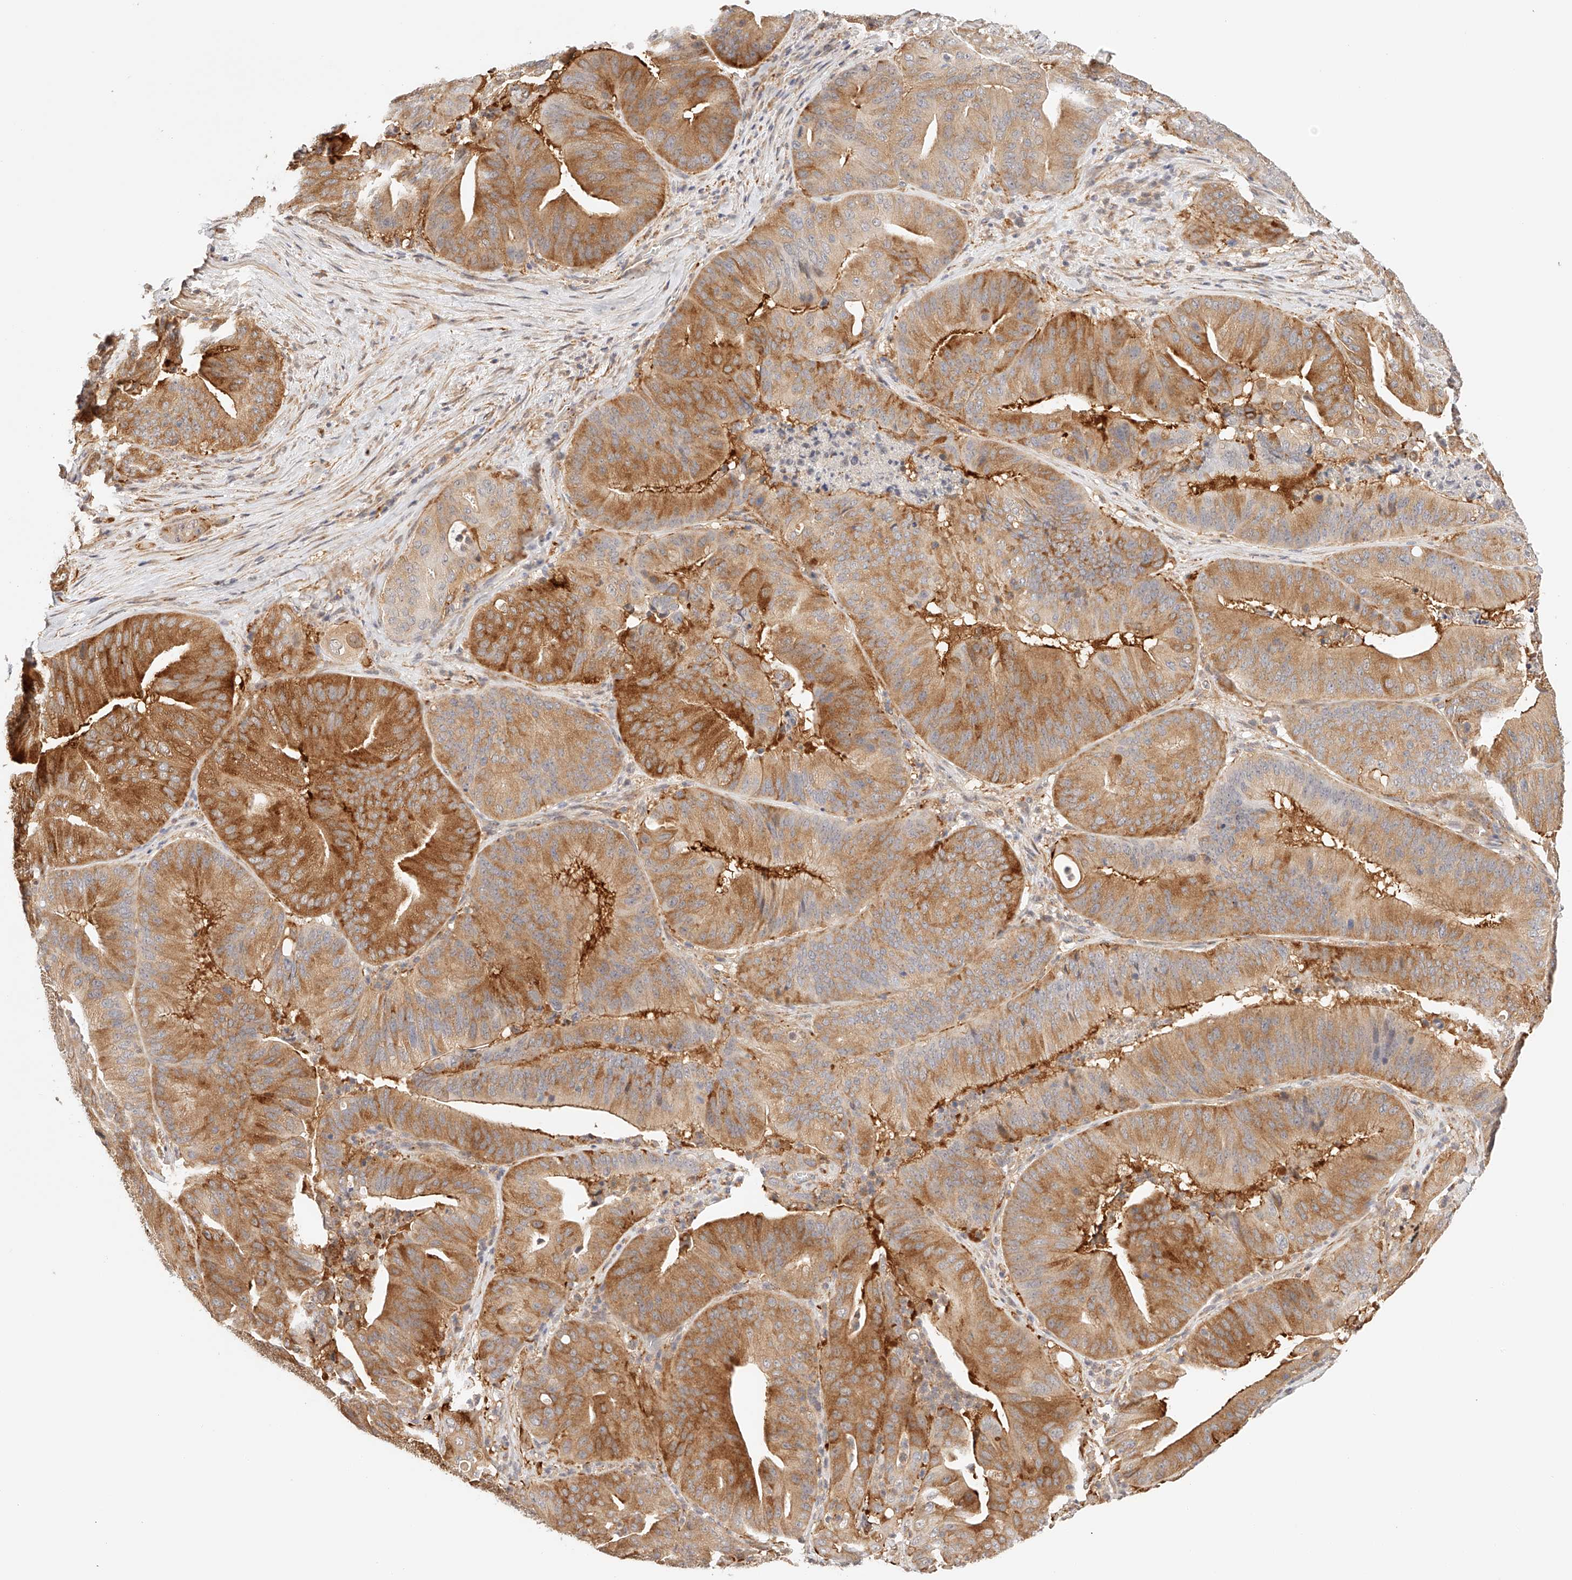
{"staining": {"intensity": "strong", "quantity": ">75%", "location": "cytoplasmic/membranous"}, "tissue": "pancreatic cancer", "cell_type": "Tumor cells", "image_type": "cancer", "snomed": [{"axis": "morphology", "description": "Adenocarcinoma, NOS"}, {"axis": "topography", "description": "Pancreas"}], "caption": "High-magnification brightfield microscopy of pancreatic cancer stained with DAB (3,3'-diaminobenzidine) (brown) and counterstained with hematoxylin (blue). tumor cells exhibit strong cytoplasmic/membranous staining is seen in approximately>75% of cells. The protein is stained brown, and the nuclei are stained in blue (DAB (3,3'-diaminobenzidine) IHC with brightfield microscopy, high magnification).", "gene": "SYNC", "patient": {"sex": "female", "age": 77}}